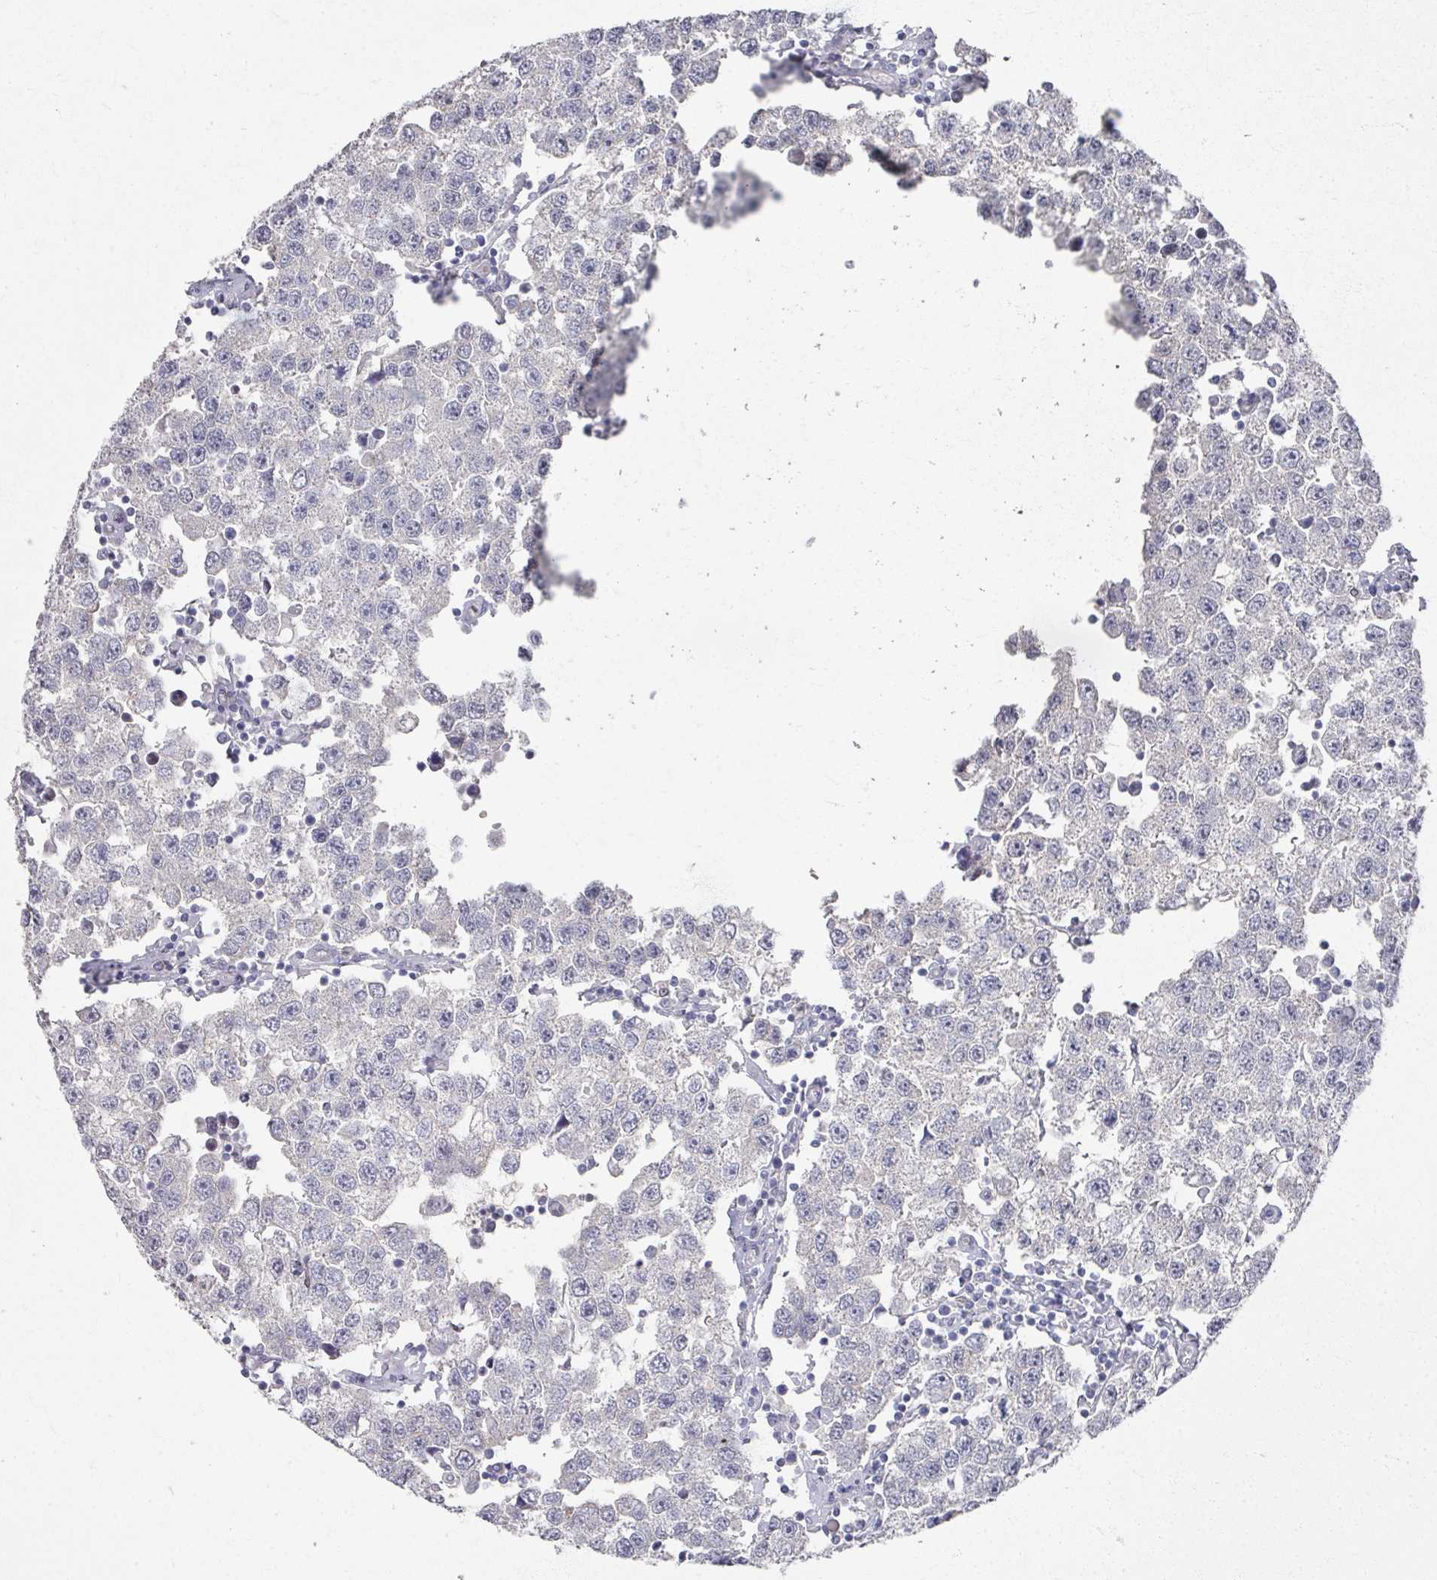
{"staining": {"intensity": "negative", "quantity": "none", "location": "none"}, "tissue": "testis cancer", "cell_type": "Tumor cells", "image_type": "cancer", "snomed": [{"axis": "morphology", "description": "Seminoma, NOS"}, {"axis": "topography", "description": "Testis"}], "caption": "Photomicrograph shows no significant protein positivity in tumor cells of testis cancer (seminoma). (Stains: DAB (3,3'-diaminobenzidine) immunohistochemistry (IHC) with hematoxylin counter stain, Microscopy: brightfield microscopy at high magnification).", "gene": "TTYH3", "patient": {"sex": "male", "age": 34}}